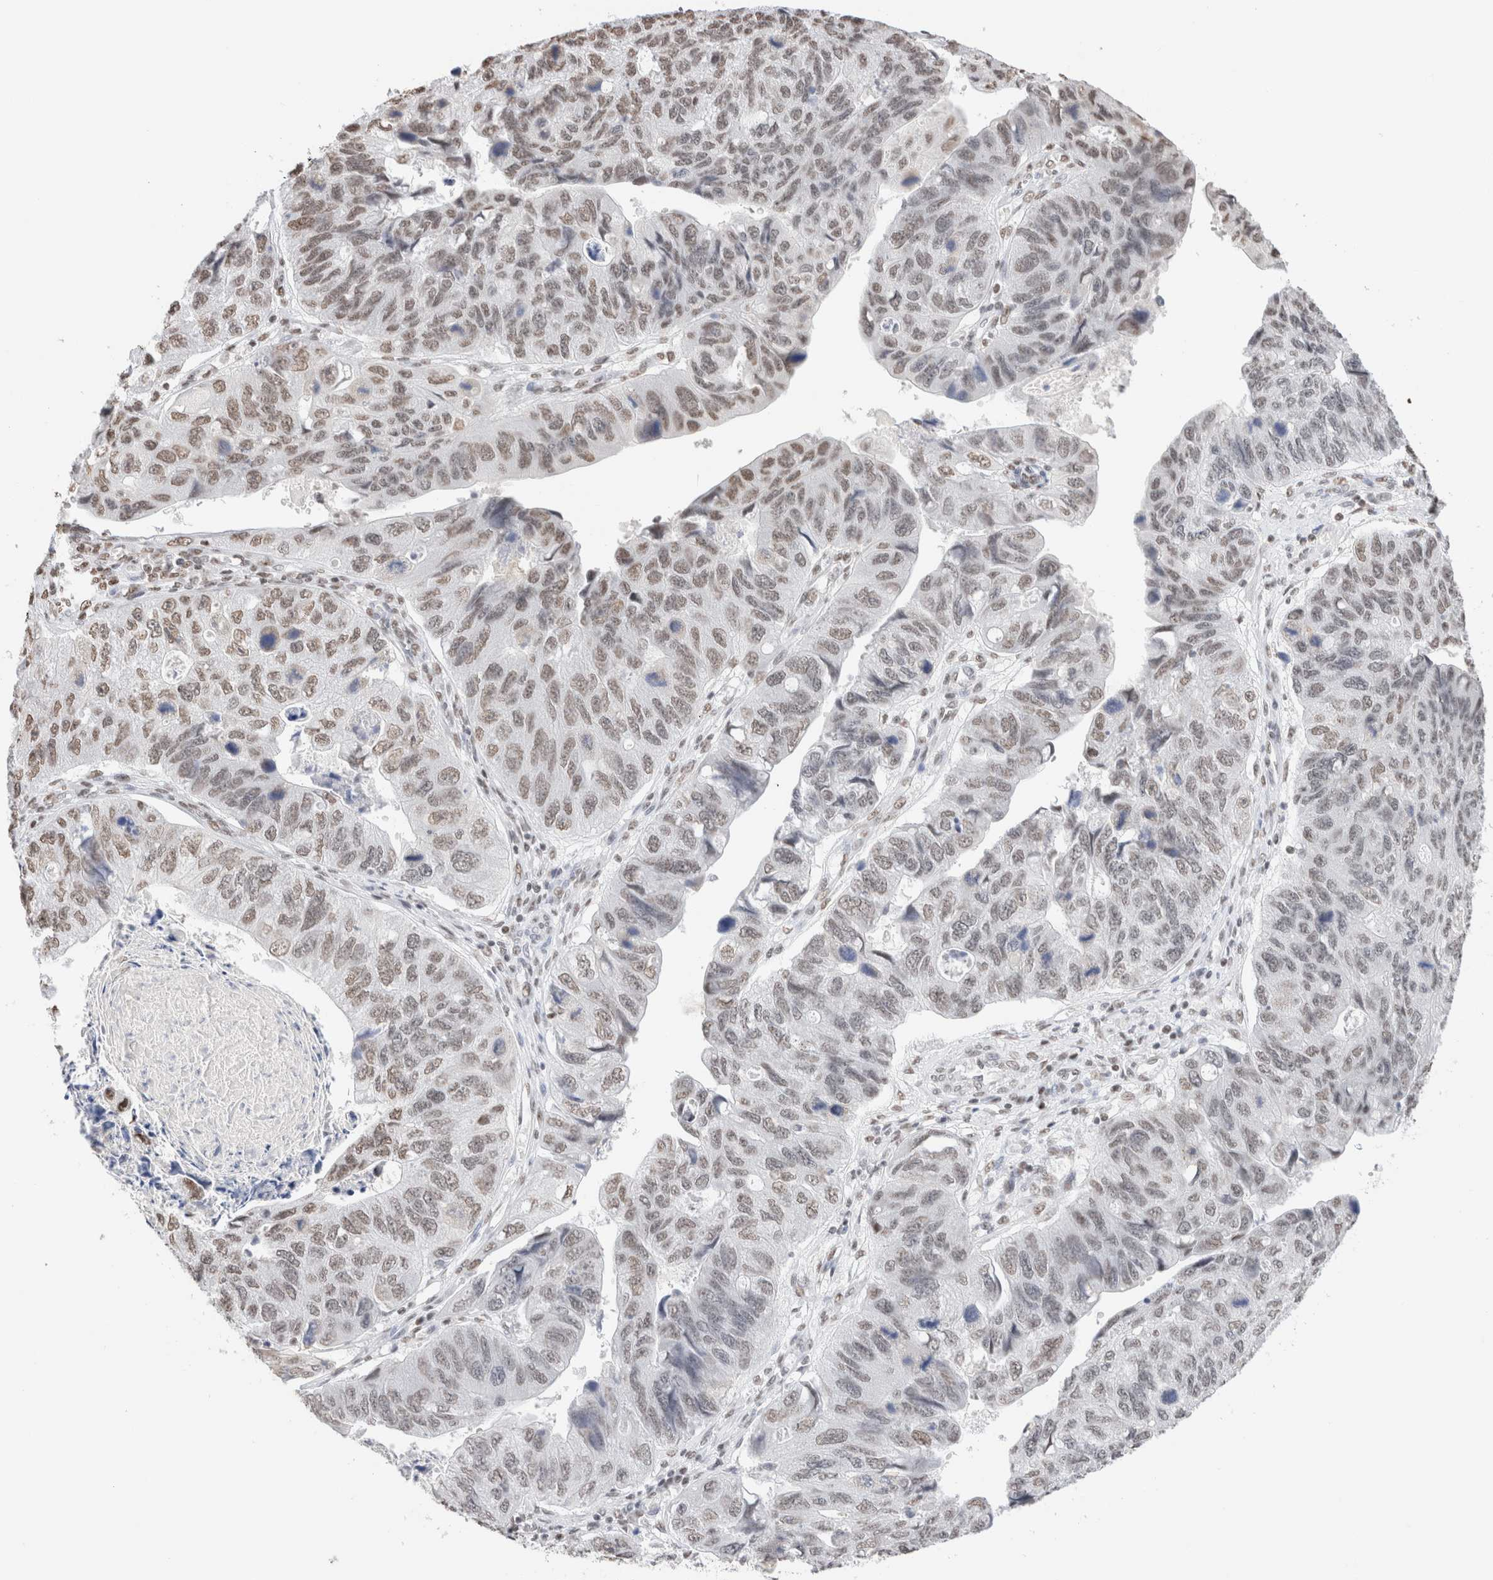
{"staining": {"intensity": "moderate", "quantity": "<25%", "location": "nuclear"}, "tissue": "stomach cancer", "cell_type": "Tumor cells", "image_type": "cancer", "snomed": [{"axis": "morphology", "description": "Adenocarcinoma, NOS"}, {"axis": "topography", "description": "Stomach"}], "caption": "Stomach adenocarcinoma stained with a protein marker reveals moderate staining in tumor cells.", "gene": "SUPT3H", "patient": {"sex": "male", "age": 59}}